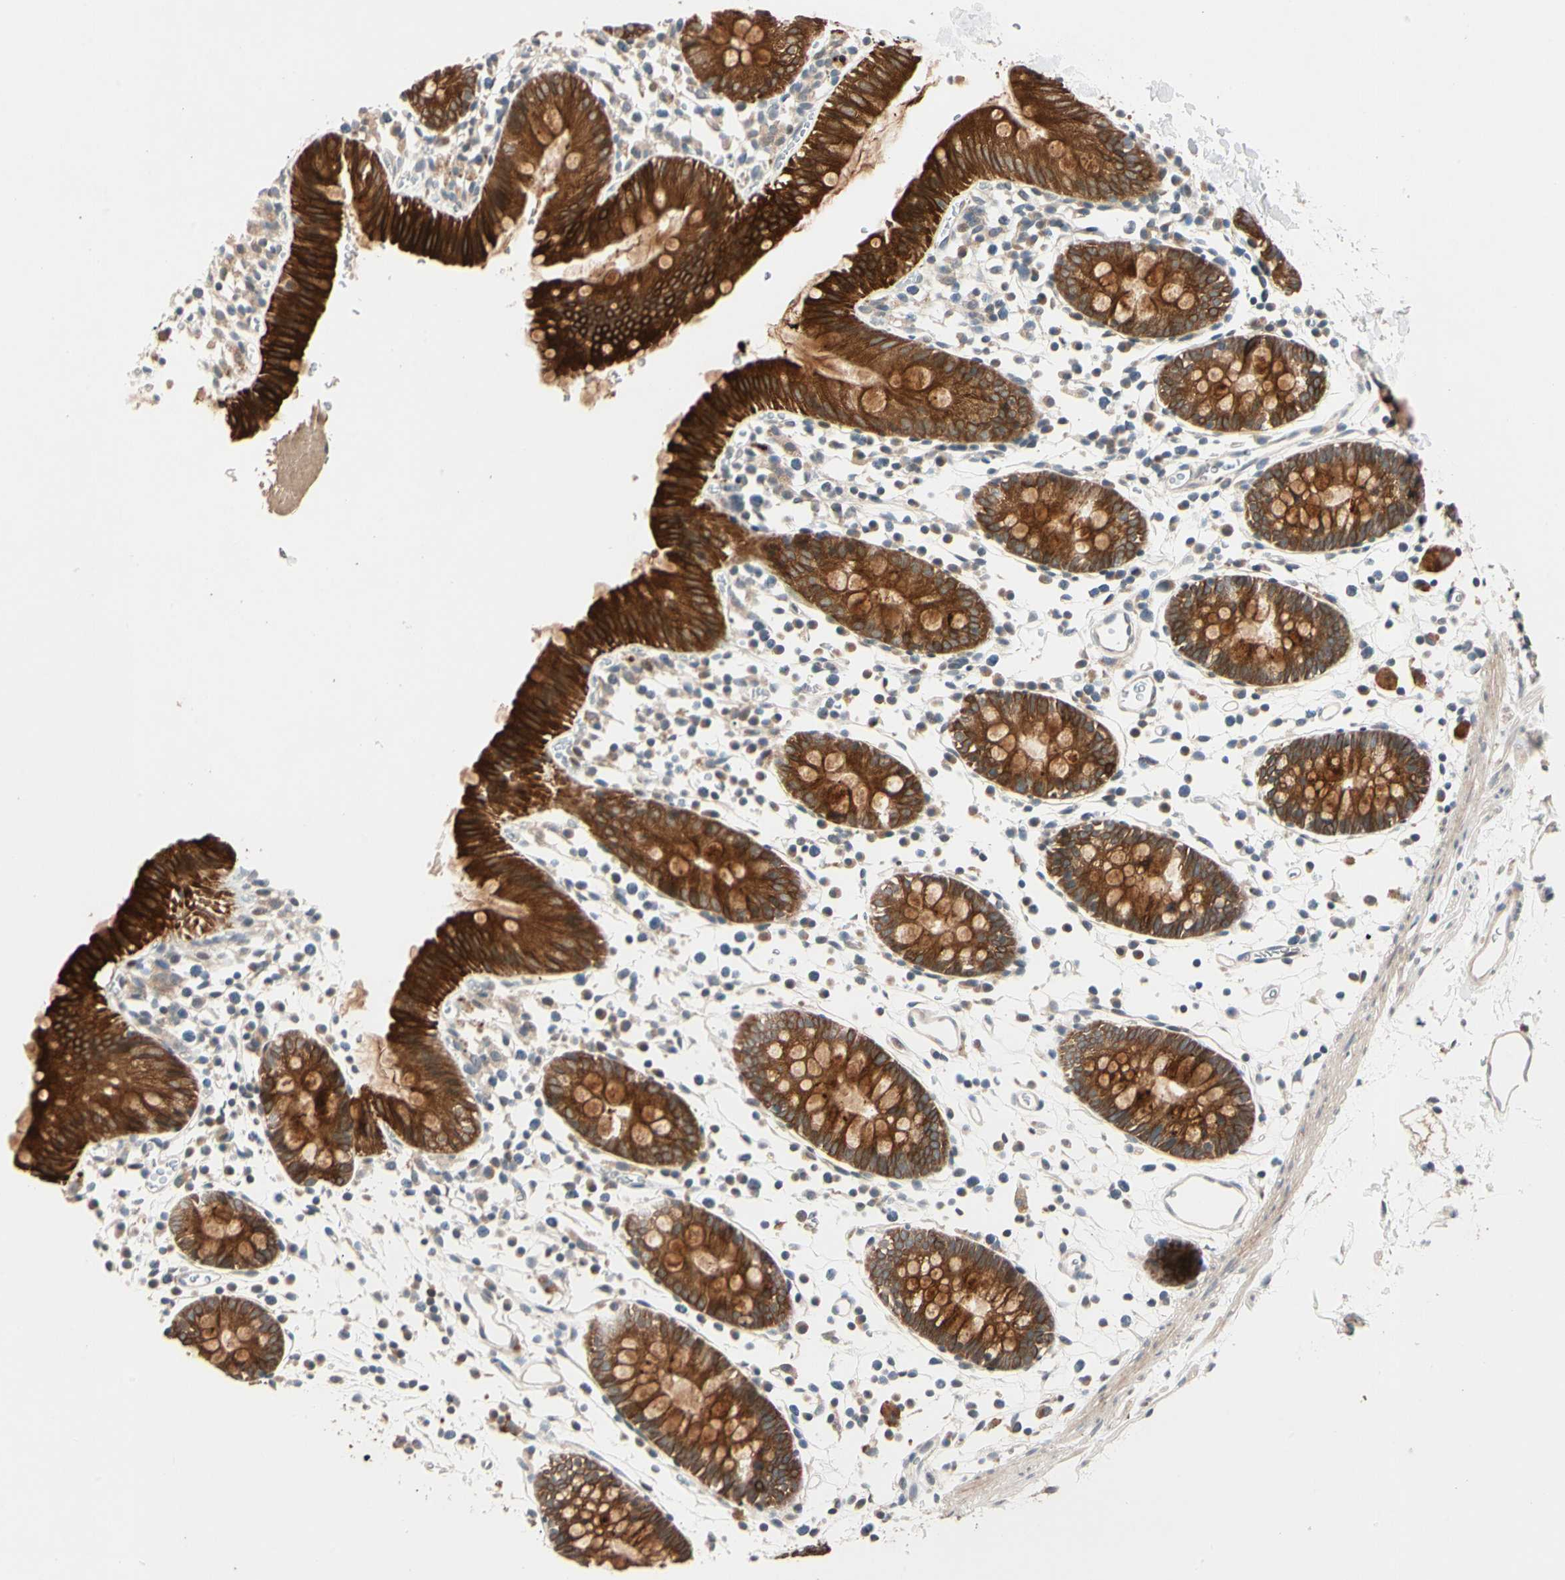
{"staining": {"intensity": "weak", "quantity": ">75%", "location": "cytoplasmic/membranous"}, "tissue": "colon", "cell_type": "Endothelial cells", "image_type": "normal", "snomed": [{"axis": "morphology", "description": "Normal tissue, NOS"}, {"axis": "topography", "description": "Colon"}], "caption": "High-power microscopy captured an IHC micrograph of unremarkable colon, revealing weak cytoplasmic/membranous expression in approximately >75% of endothelial cells.", "gene": "ACSL5", "patient": {"sex": "male", "age": 14}}